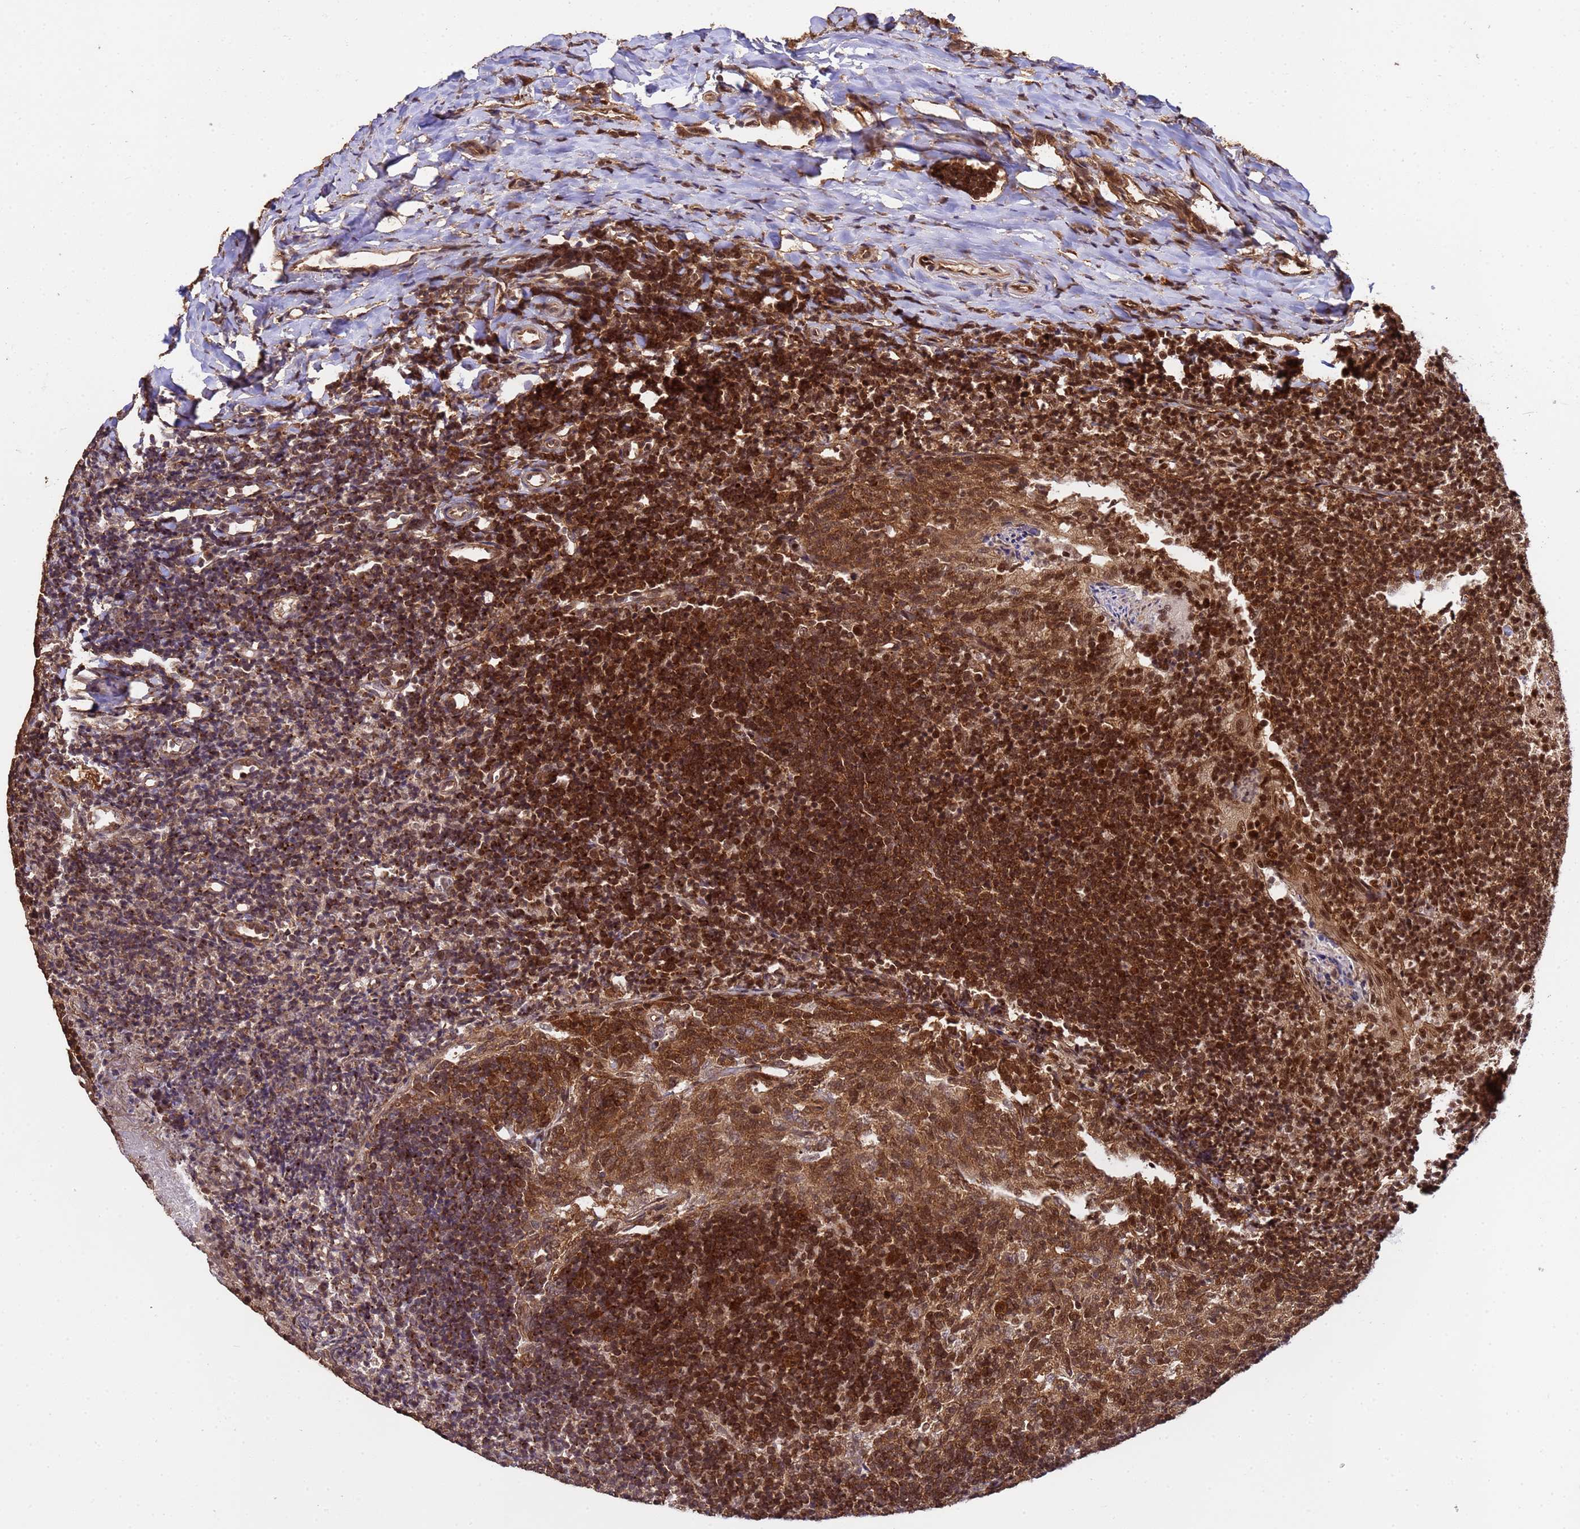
{"staining": {"intensity": "strong", "quantity": ">75%", "location": "cytoplasmic/membranous,nuclear"}, "tissue": "tonsil", "cell_type": "Germinal center cells", "image_type": "normal", "snomed": [{"axis": "morphology", "description": "Normal tissue, NOS"}, {"axis": "topography", "description": "Tonsil"}], "caption": "A high-resolution micrograph shows IHC staining of normal tonsil, which reveals strong cytoplasmic/membranous,nuclear staining in approximately >75% of germinal center cells. (IHC, brightfield microscopy, high magnification).", "gene": "SYF2", "patient": {"sex": "female", "age": 10}}